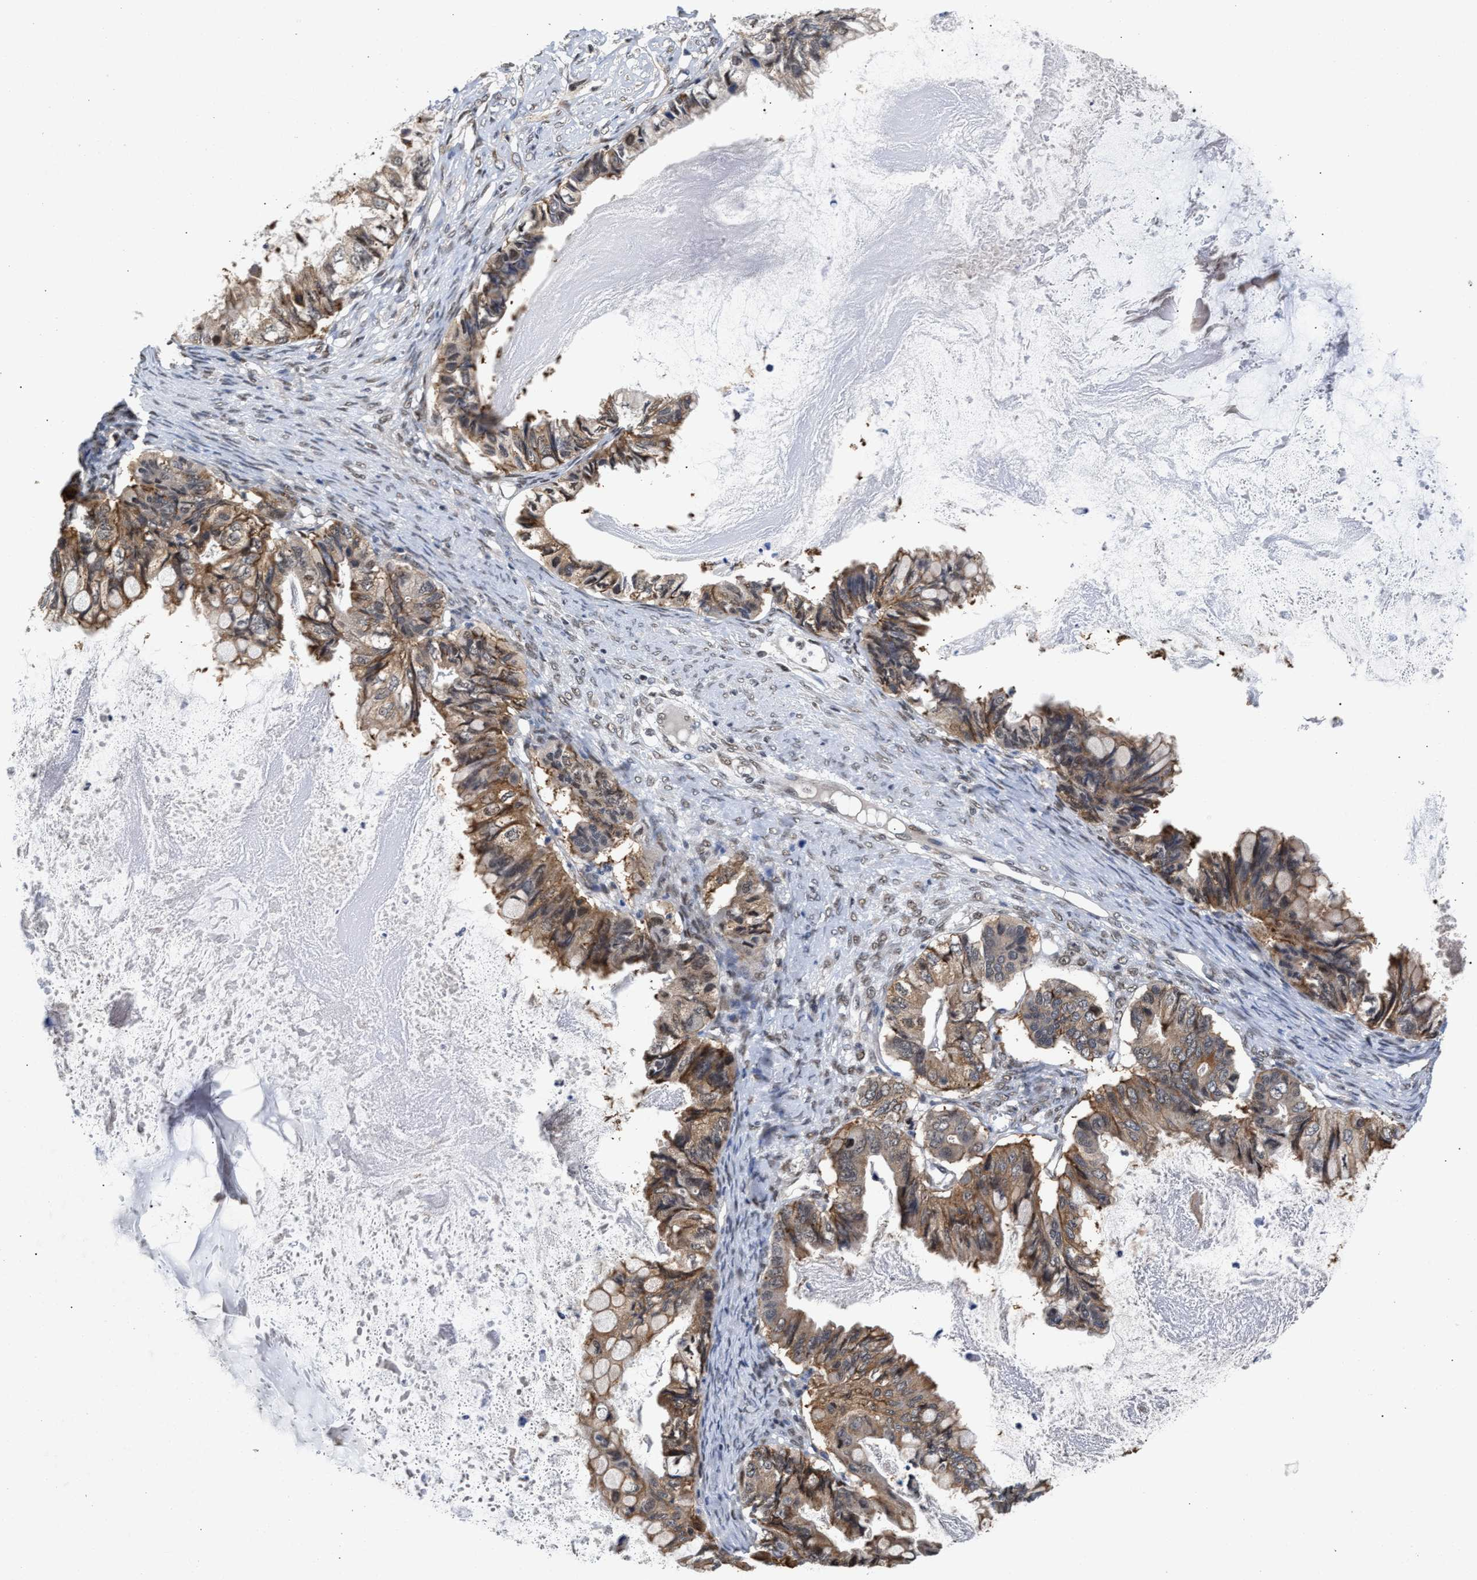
{"staining": {"intensity": "moderate", "quantity": ">75%", "location": "cytoplasmic/membranous"}, "tissue": "ovarian cancer", "cell_type": "Tumor cells", "image_type": "cancer", "snomed": [{"axis": "morphology", "description": "Cystadenocarcinoma, mucinous, NOS"}, {"axis": "topography", "description": "Ovary"}], "caption": "Immunohistochemistry histopathology image of neoplastic tissue: ovarian mucinous cystadenocarcinoma stained using immunohistochemistry (IHC) shows medium levels of moderate protein expression localized specifically in the cytoplasmic/membranous of tumor cells, appearing as a cytoplasmic/membranous brown color.", "gene": "CLIP2", "patient": {"sex": "female", "age": 80}}